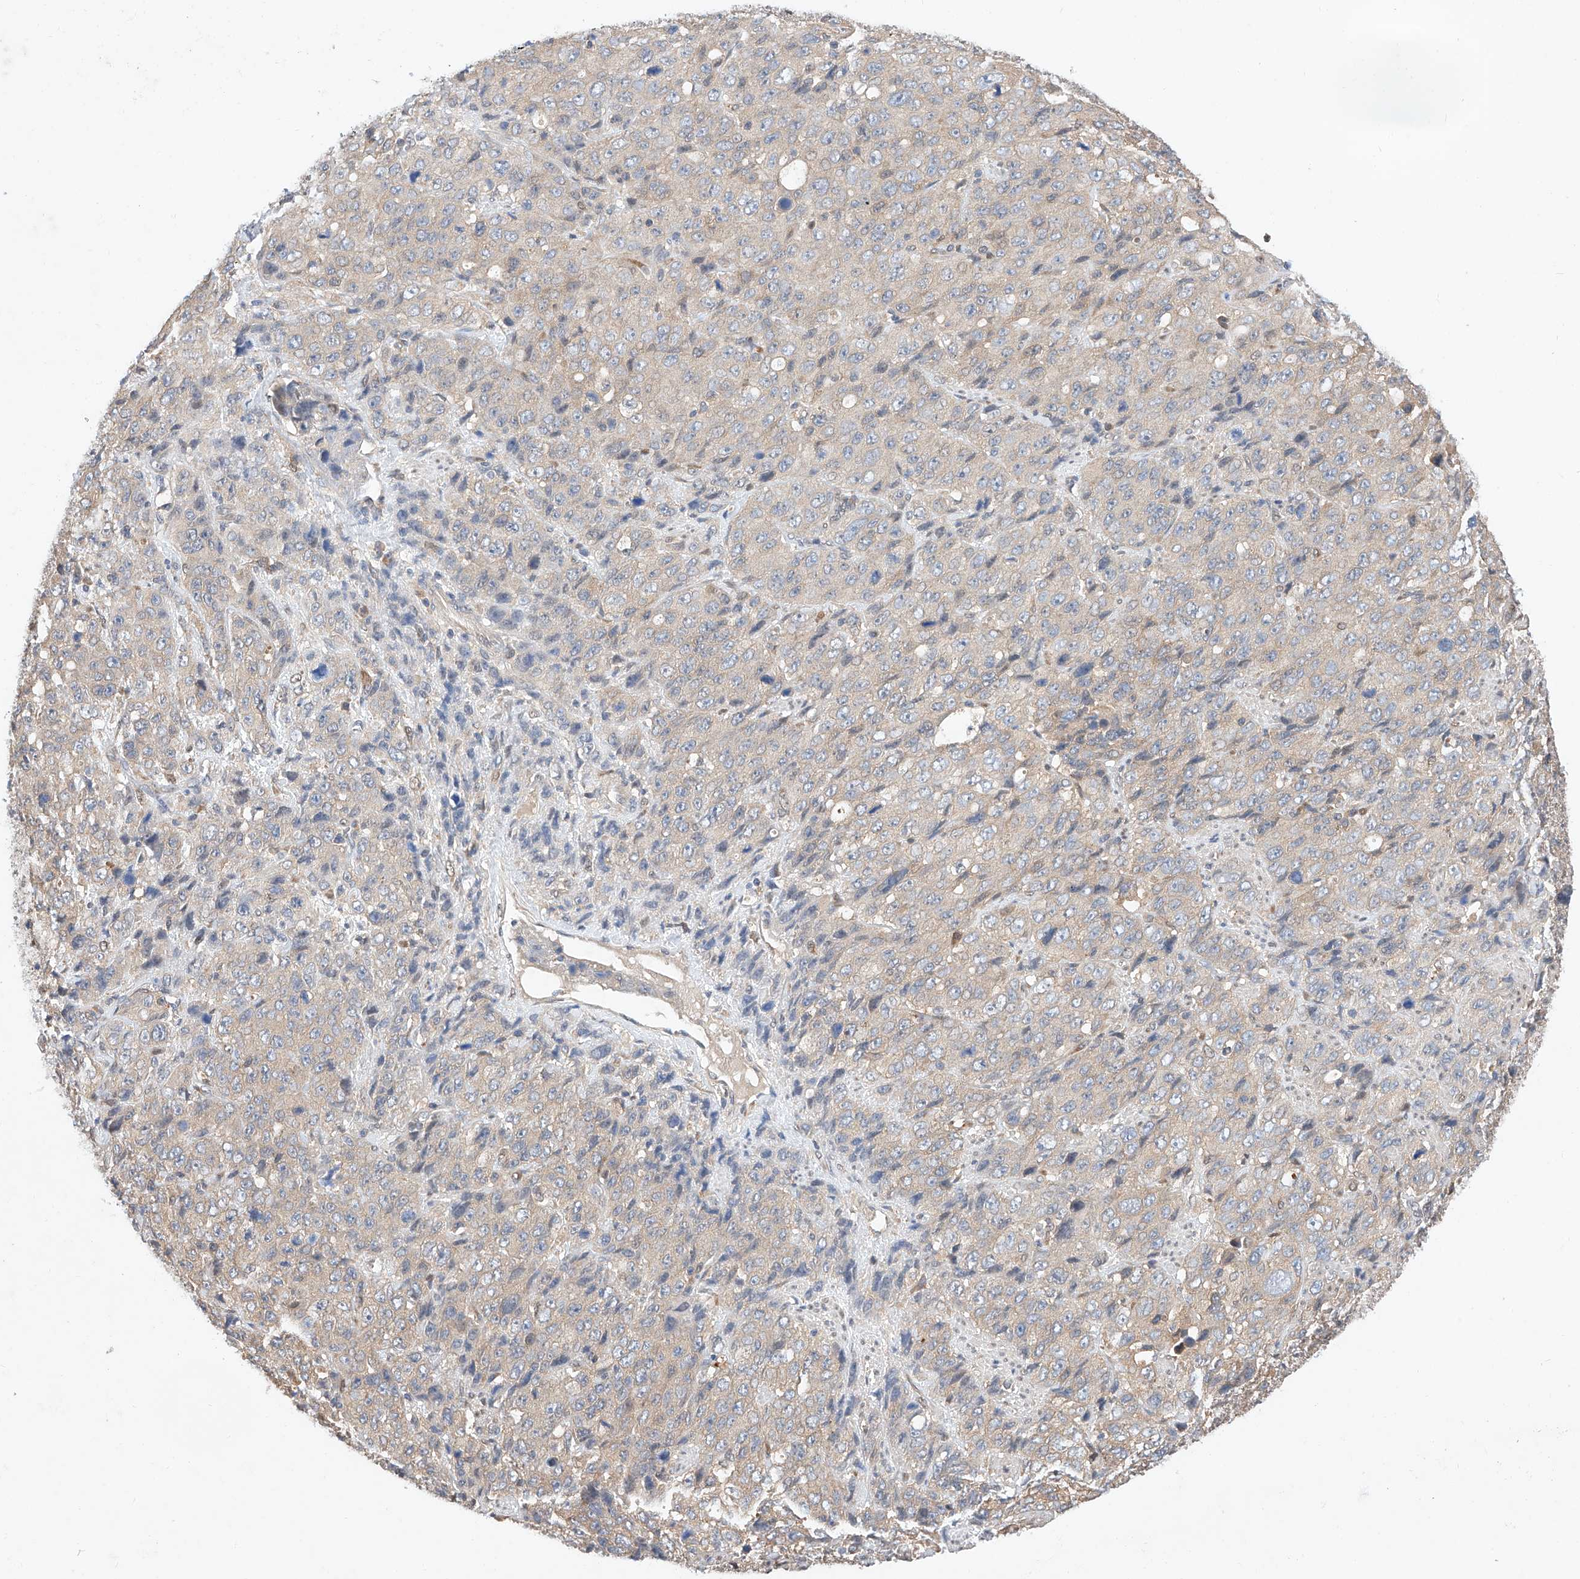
{"staining": {"intensity": "weak", "quantity": "<25%", "location": "cytoplasmic/membranous"}, "tissue": "stomach cancer", "cell_type": "Tumor cells", "image_type": "cancer", "snomed": [{"axis": "morphology", "description": "Adenocarcinoma, NOS"}, {"axis": "topography", "description": "Stomach"}], "caption": "Adenocarcinoma (stomach) was stained to show a protein in brown. There is no significant positivity in tumor cells.", "gene": "ZSCAN4", "patient": {"sex": "male", "age": 48}}